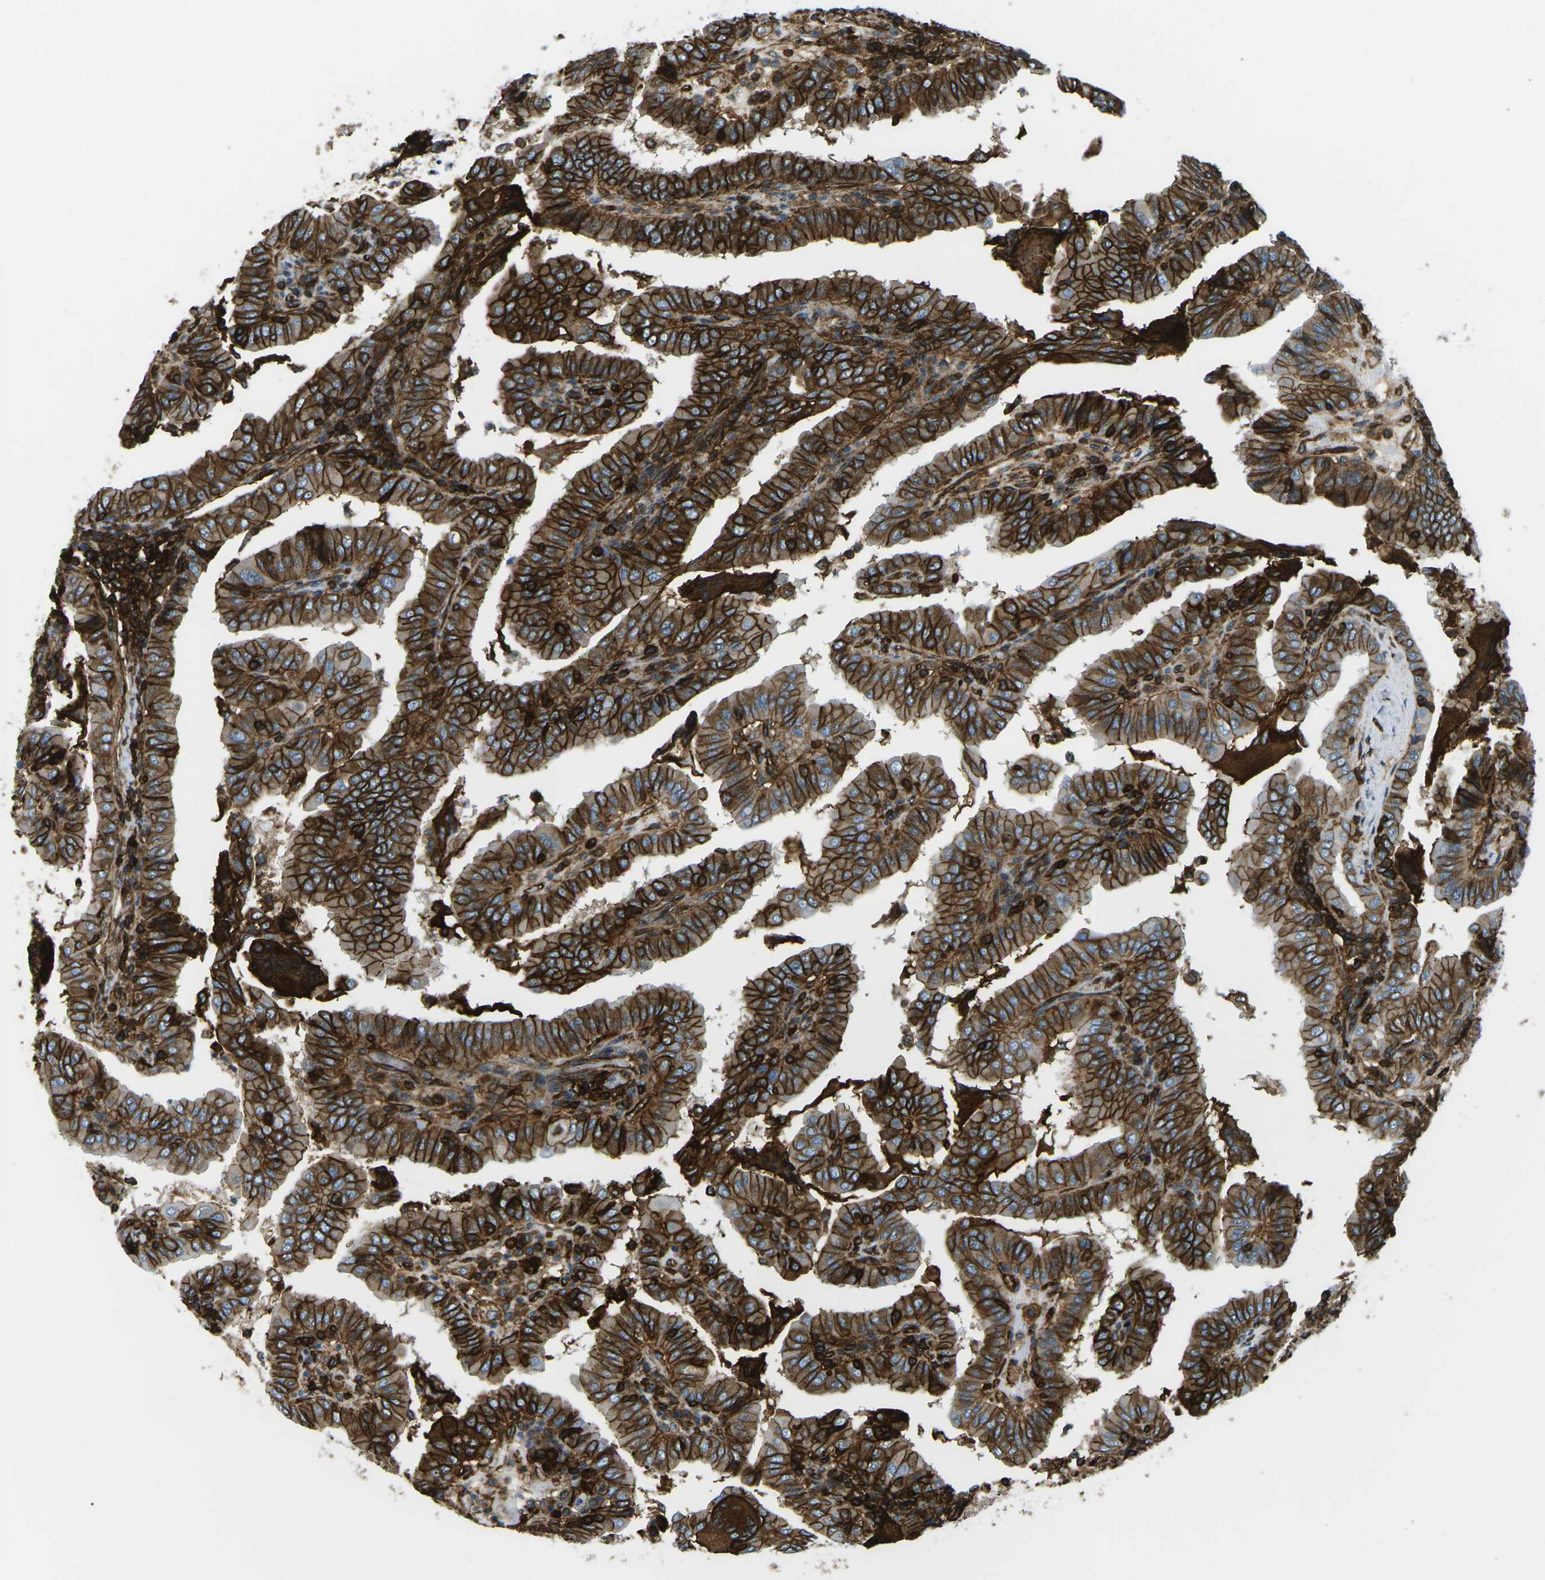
{"staining": {"intensity": "strong", "quantity": ">75%", "location": "cytoplasmic/membranous"}, "tissue": "thyroid cancer", "cell_type": "Tumor cells", "image_type": "cancer", "snomed": [{"axis": "morphology", "description": "Papillary adenocarcinoma, NOS"}, {"axis": "topography", "description": "Thyroid gland"}], "caption": "About >75% of tumor cells in thyroid papillary adenocarcinoma display strong cytoplasmic/membranous protein expression as visualized by brown immunohistochemical staining.", "gene": "HLA-B", "patient": {"sex": "male", "age": 33}}